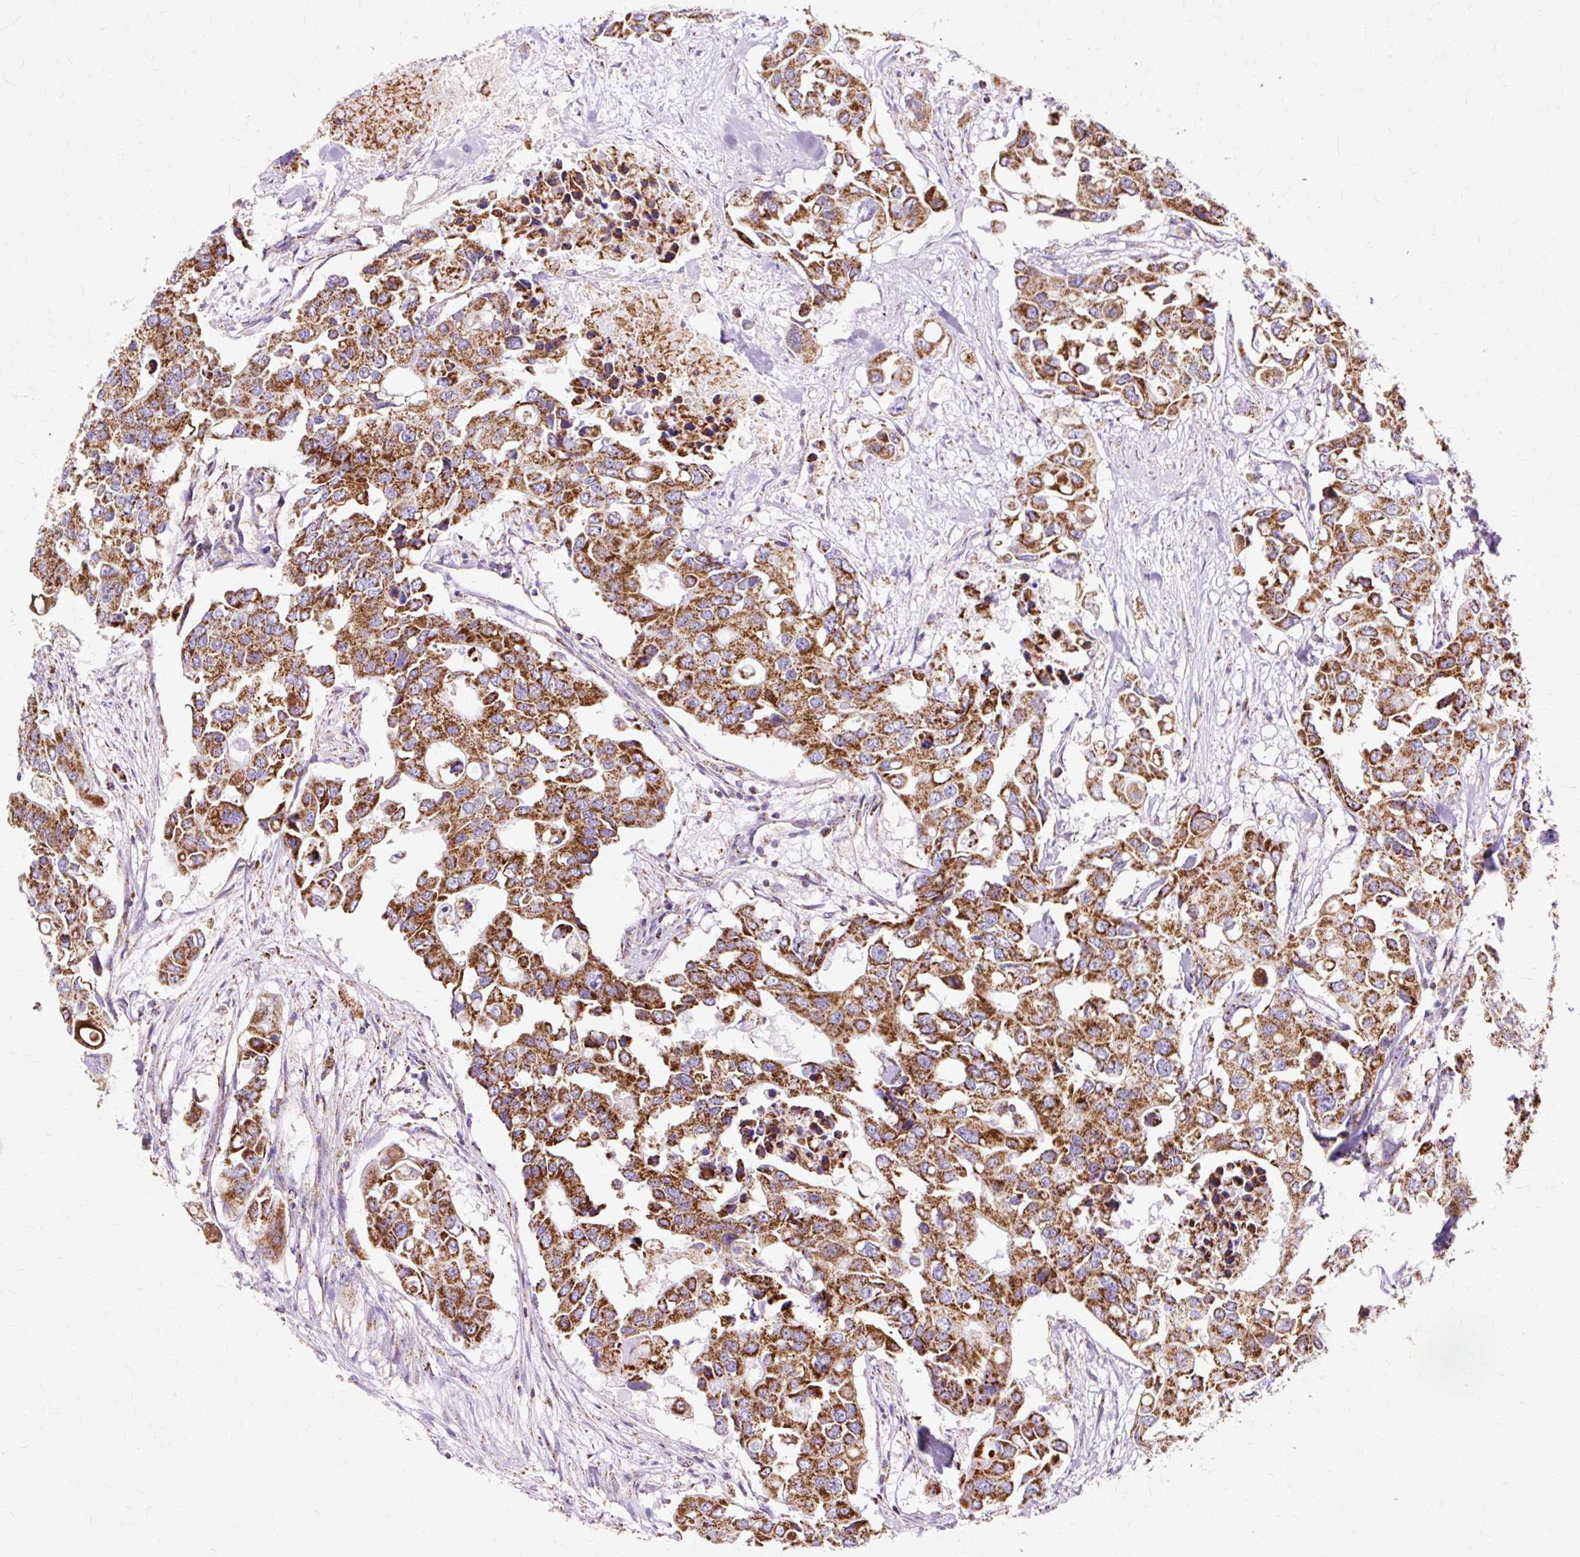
{"staining": {"intensity": "strong", "quantity": ">75%", "location": "cytoplasmic/membranous"}, "tissue": "colorectal cancer", "cell_type": "Tumor cells", "image_type": "cancer", "snomed": [{"axis": "morphology", "description": "Adenocarcinoma, NOS"}, {"axis": "topography", "description": "Colon"}], "caption": "This micrograph exhibits colorectal cancer stained with immunohistochemistry to label a protein in brown. The cytoplasmic/membranous of tumor cells show strong positivity for the protein. Nuclei are counter-stained blue.", "gene": "DLAT", "patient": {"sex": "male", "age": 77}}